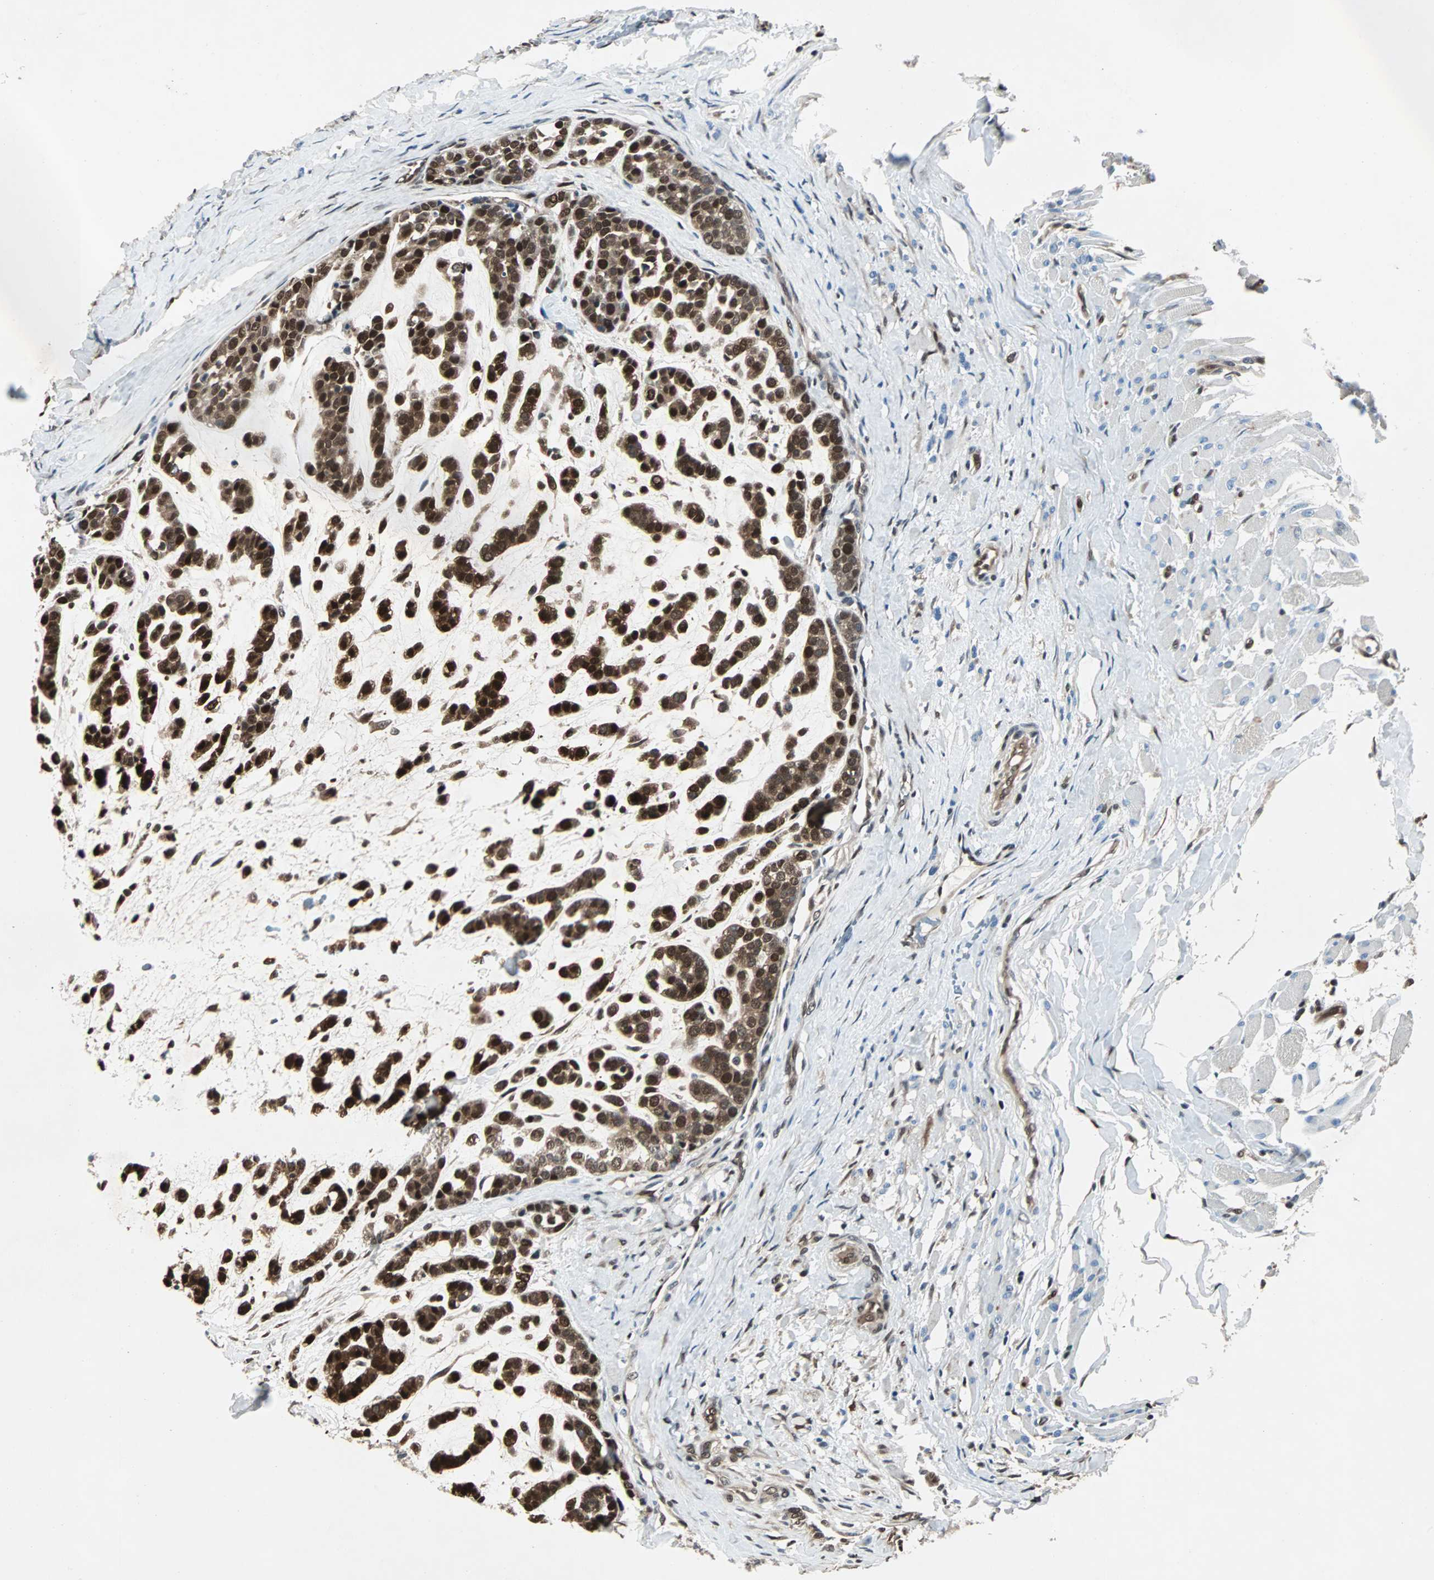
{"staining": {"intensity": "strong", "quantity": ">75%", "location": "cytoplasmic/membranous,nuclear"}, "tissue": "head and neck cancer", "cell_type": "Tumor cells", "image_type": "cancer", "snomed": [{"axis": "morphology", "description": "Adenocarcinoma, NOS"}, {"axis": "morphology", "description": "Adenoma, NOS"}, {"axis": "topography", "description": "Head-Neck"}], "caption": "Immunohistochemistry photomicrograph of human head and neck adenocarcinoma stained for a protein (brown), which shows high levels of strong cytoplasmic/membranous and nuclear positivity in approximately >75% of tumor cells.", "gene": "ACLY", "patient": {"sex": "female", "age": 55}}